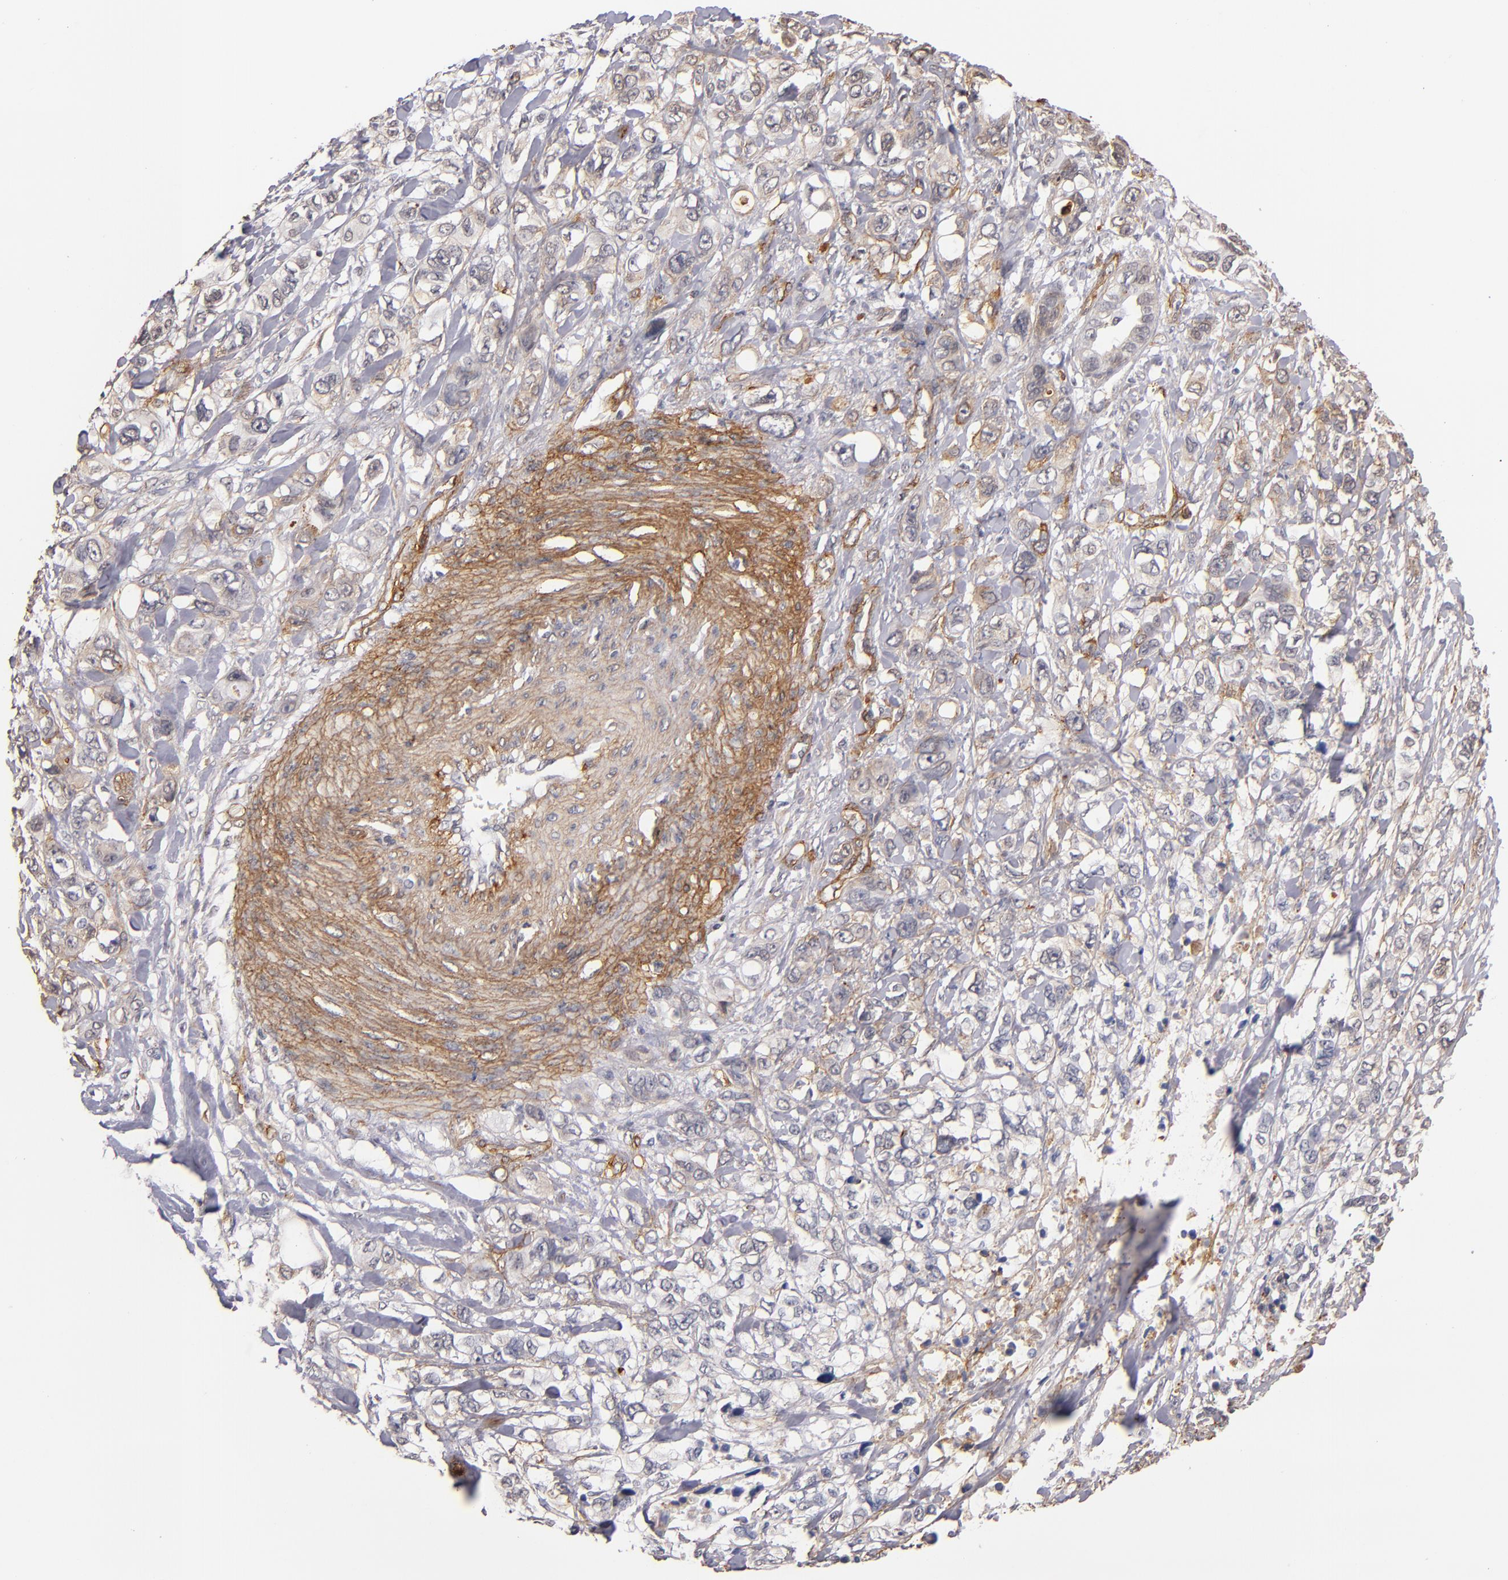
{"staining": {"intensity": "weak", "quantity": "<25%", "location": "cytoplasmic/membranous"}, "tissue": "stomach cancer", "cell_type": "Tumor cells", "image_type": "cancer", "snomed": [{"axis": "morphology", "description": "Adenocarcinoma, NOS"}, {"axis": "topography", "description": "Stomach, upper"}], "caption": "Adenocarcinoma (stomach) was stained to show a protein in brown. There is no significant expression in tumor cells.", "gene": "LAMC1", "patient": {"sex": "male", "age": 47}}